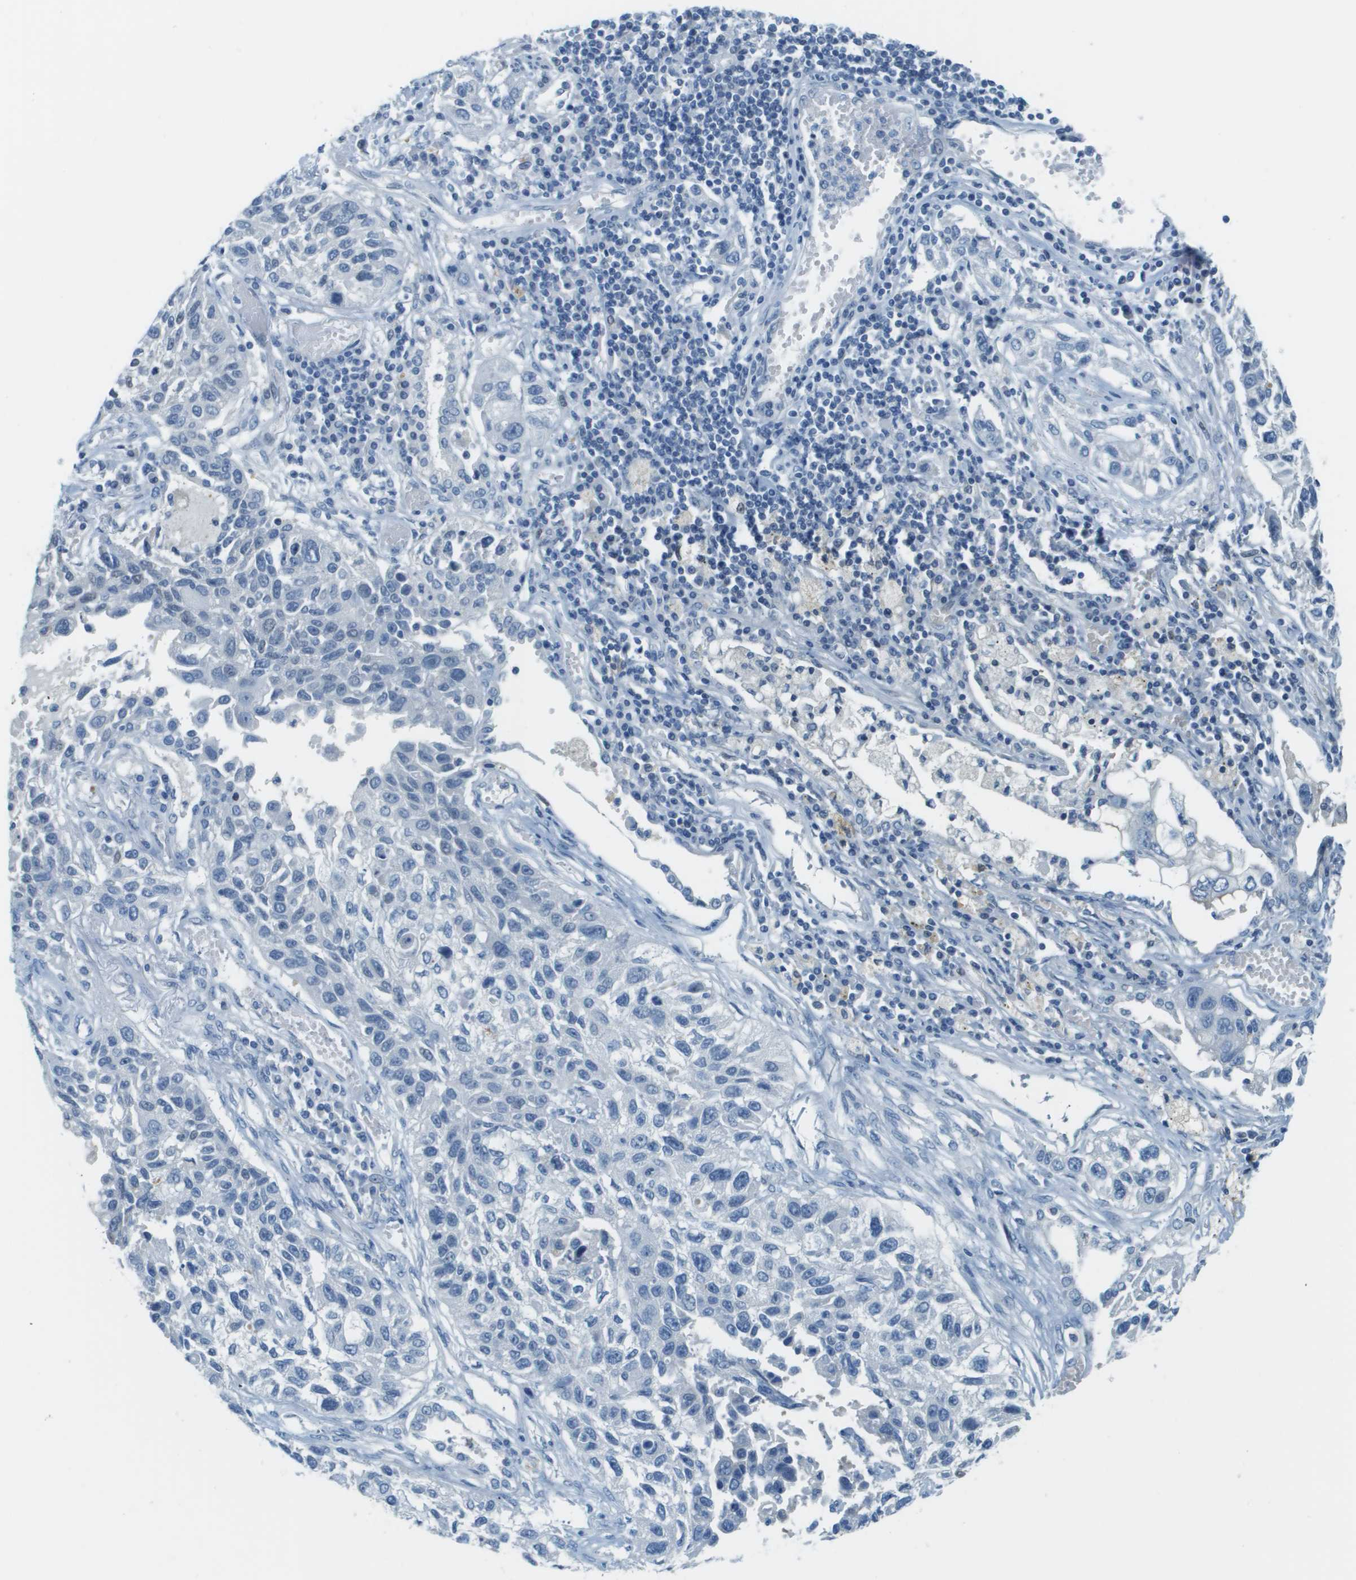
{"staining": {"intensity": "negative", "quantity": "none", "location": "none"}, "tissue": "lung cancer", "cell_type": "Tumor cells", "image_type": "cancer", "snomed": [{"axis": "morphology", "description": "Squamous cell carcinoma, NOS"}, {"axis": "topography", "description": "Lung"}], "caption": "Tumor cells are negative for protein expression in human lung squamous cell carcinoma. (DAB immunohistochemistry (IHC), high magnification).", "gene": "CDHR2", "patient": {"sex": "male", "age": 71}}